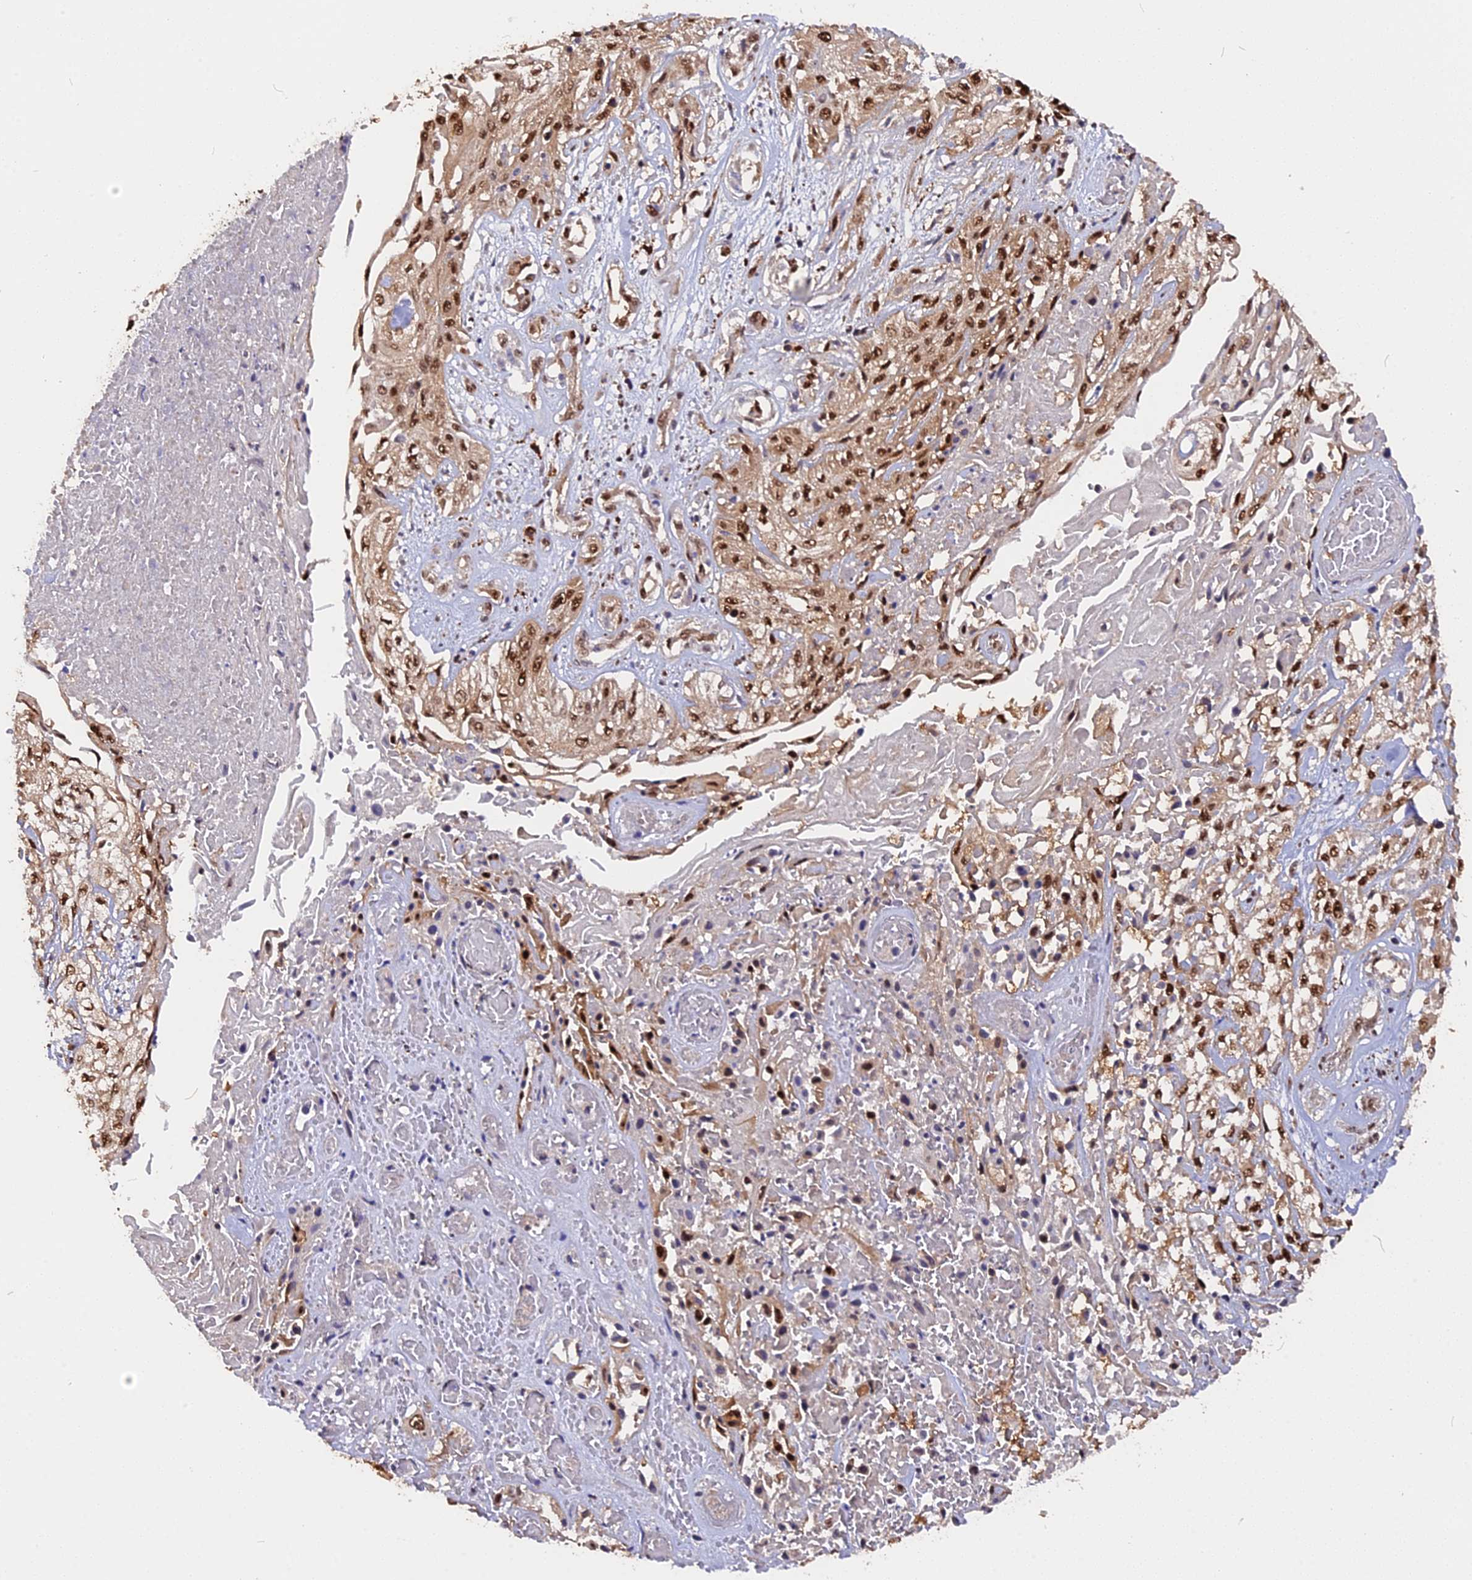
{"staining": {"intensity": "strong", "quantity": ">75%", "location": "nuclear"}, "tissue": "skin cancer", "cell_type": "Tumor cells", "image_type": "cancer", "snomed": [{"axis": "morphology", "description": "Squamous cell carcinoma, NOS"}, {"axis": "morphology", "description": "Squamous cell carcinoma, metastatic, NOS"}, {"axis": "topography", "description": "Skin"}, {"axis": "topography", "description": "Lymph node"}], "caption": "IHC (DAB) staining of skin squamous cell carcinoma reveals strong nuclear protein positivity in about >75% of tumor cells.", "gene": "ADRM1", "patient": {"sex": "male", "age": 75}}